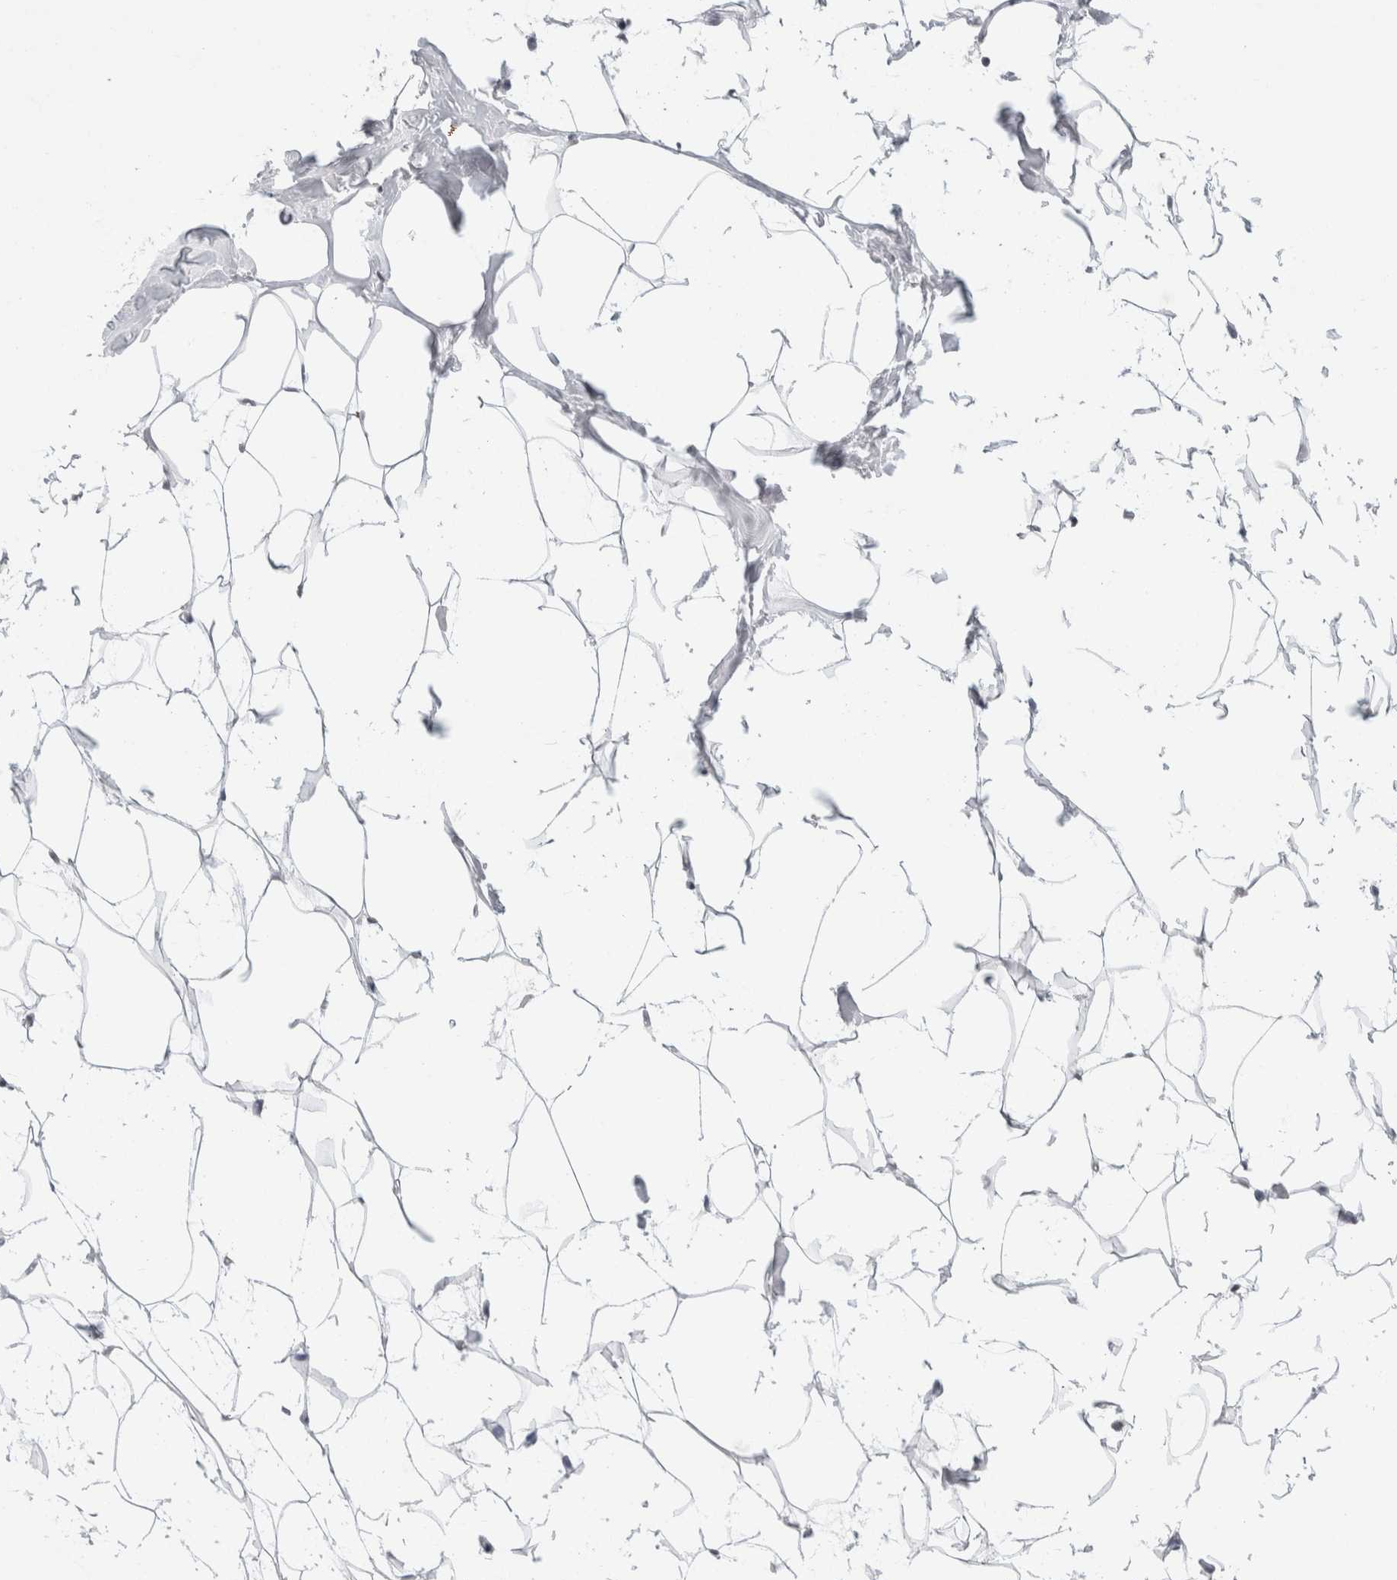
{"staining": {"intensity": "negative", "quantity": "none", "location": "none"}, "tissue": "adipose tissue", "cell_type": "Adipocytes", "image_type": "normal", "snomed": [{"axis": "morphology", "description": "Normal tissue, NOS"}, {"axis": "morphology", "description": "Fibrosis, NOS"}, {"axis": "topography", "description": "Breast"}, {"axis": "topography", "description": "Adipose tissue"}], "caption": "This is an immunohistochemistry micrograph of normal adipose tissue. There is no staining in adipocytes.", "gene": "SMARCC1", "patient": {"sex": "female", "age": 39}}